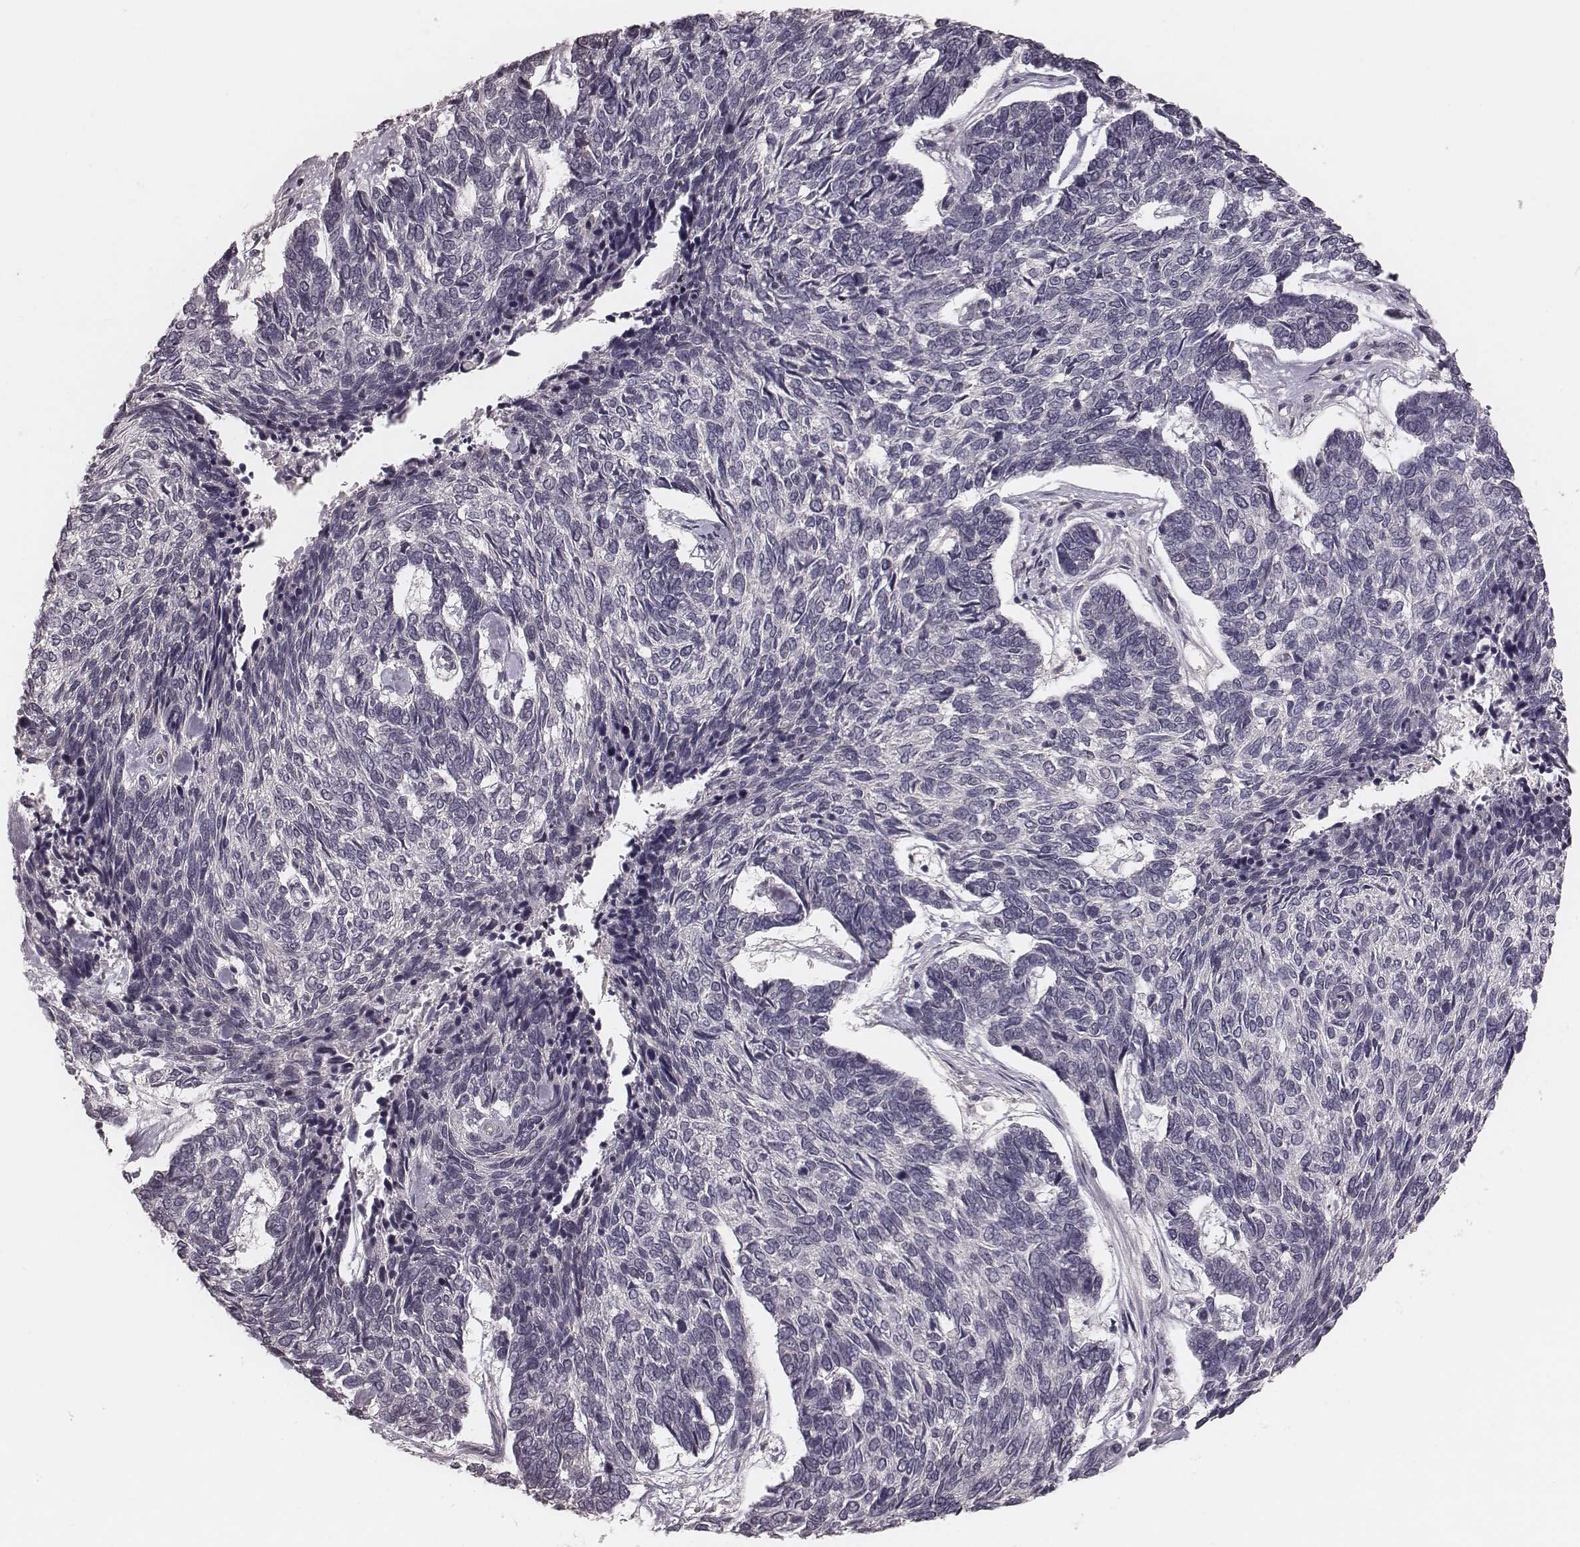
{"staining": {"intensity": "negative", "quantity": "none", "location": "none"}, "tissue": "skin cancer", "cell_type": "Tumor cells", "image_type": "cancer", "snomed": [{"axis": "morphology", "description": "Basal cell carcinoma"}, {"axis": "topography", "description": "Skin"}], "caption": "DAB (3,3'-diaminobenzidine) immunohistochemical staining of skin cancer reveals no significant positivity in tumor cells.", "gene": "IL5", "patient": {"sex": "female", "age": 65}}